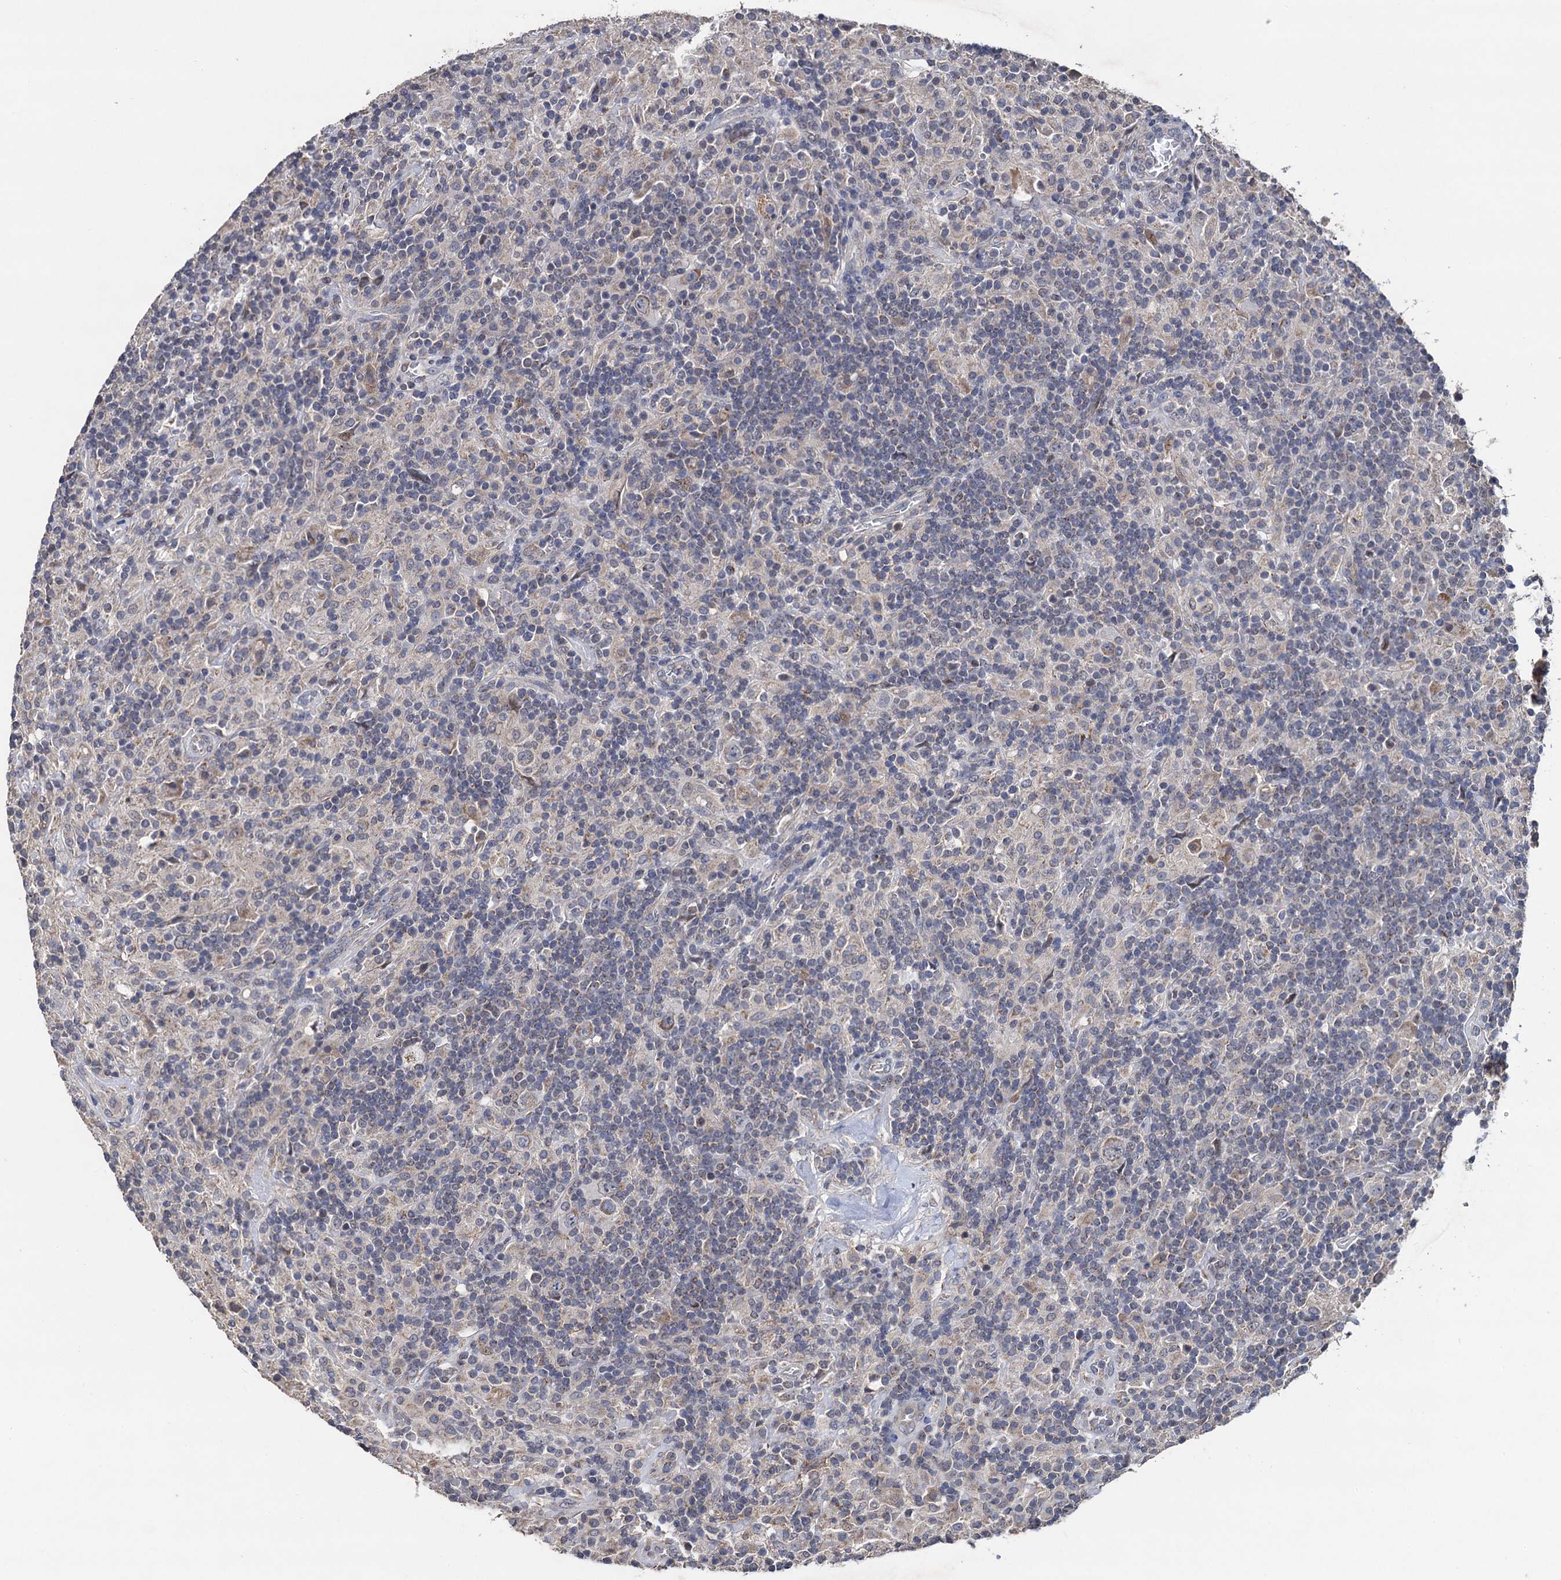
{"staining": {"intensity": "moderate", "quantity": ">75%", "location": "cytoplasmic/membranous"}, "tissue": "lymphoma", "cell_type": "Tumor cells", "image_type": "cancer", "snomed": [{"axis": "morphology", "description": "Hodgkin's disease, NOS"}, {"axis": "topography", "description": "Lymph node"}], "caption": "Lymphoma stained with immunohistochemistry exhibits moderate cytoplasmic/membranous expression in approximately >75% of tumor cells.", "gene": "PPTC7", "patient": {"sex": "male", "age": 70}}